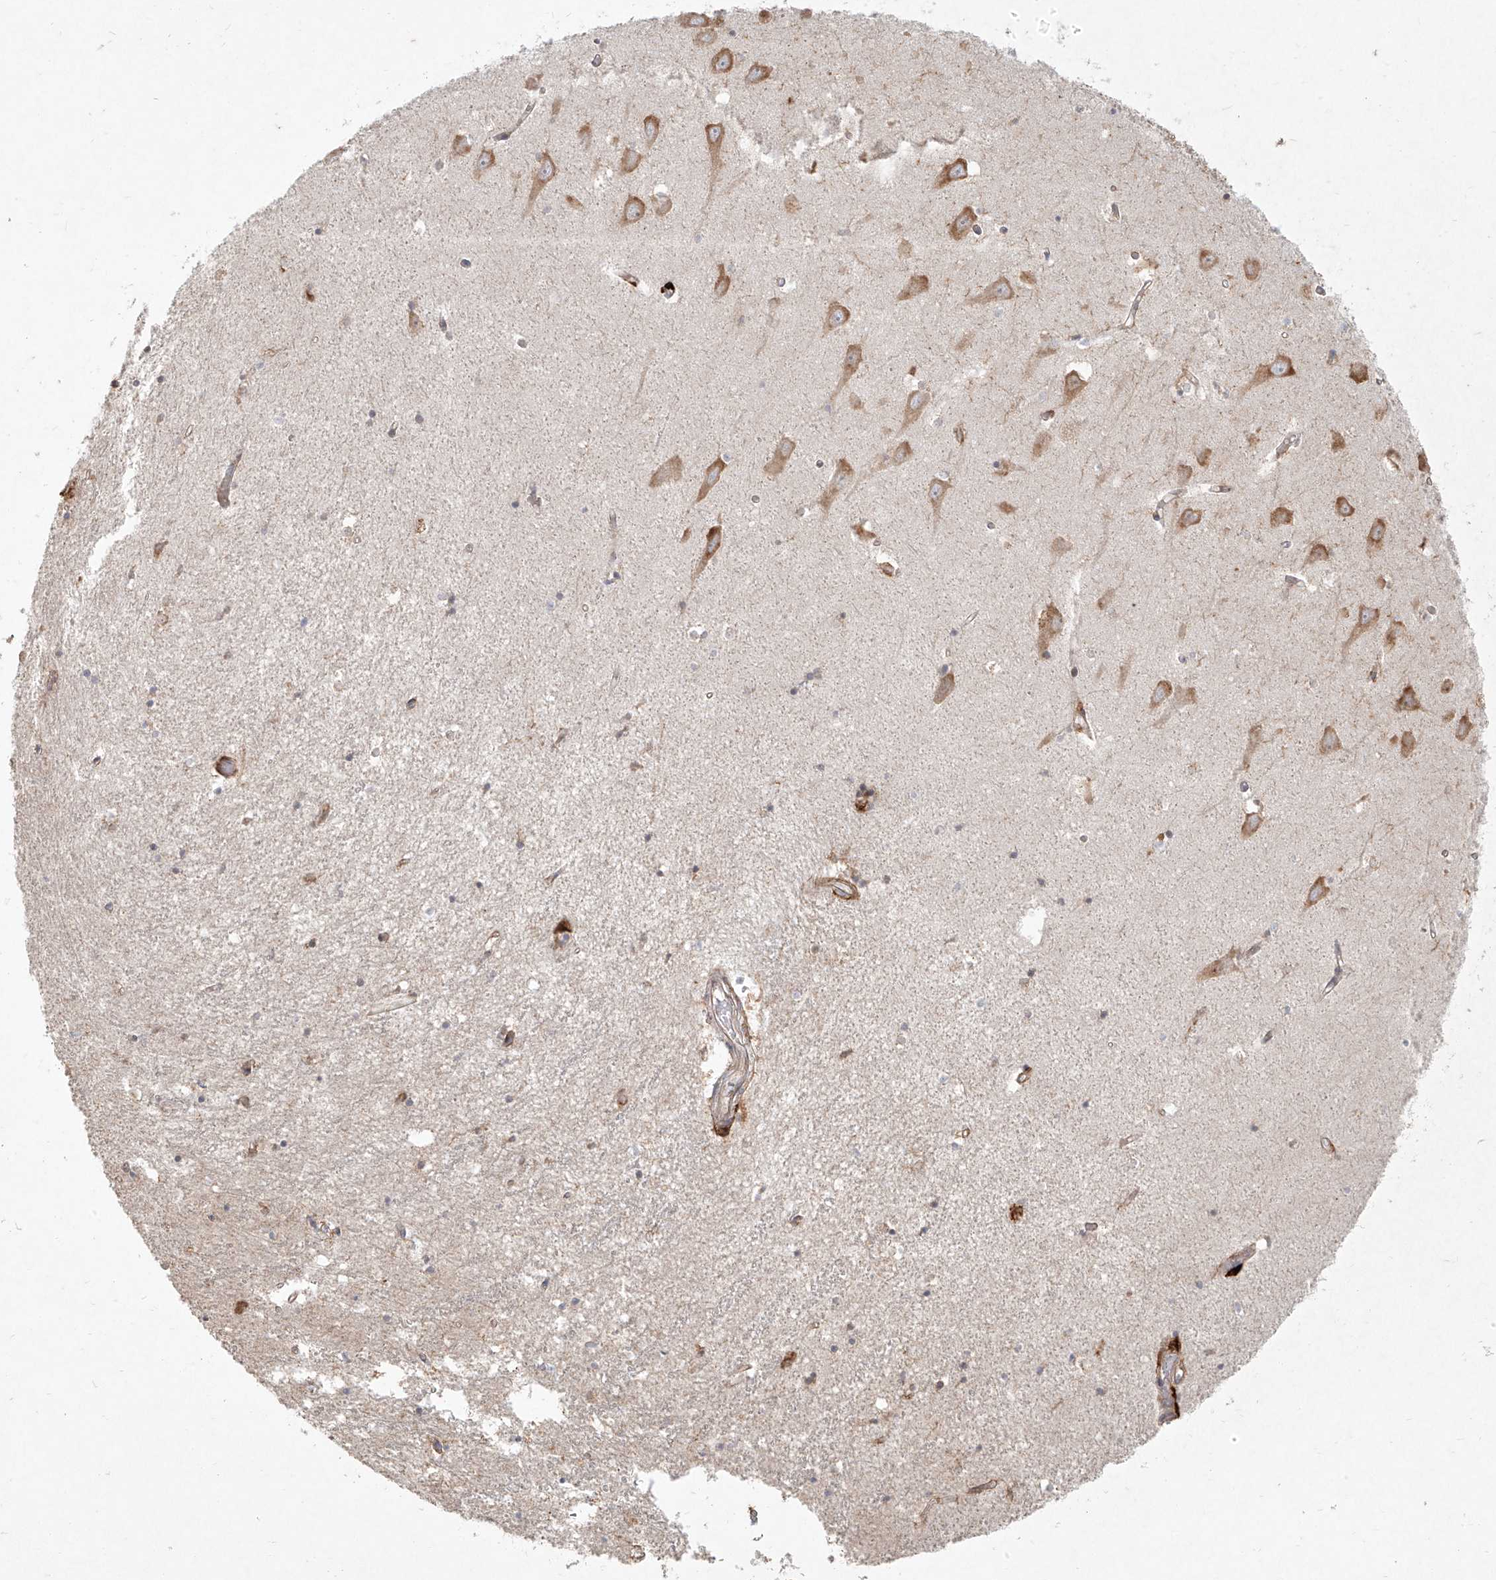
{"staining": {"intensity": "weak", "quantity": "<25%", "location": "cytoplasmic/membranous"}, "tissue": "hippocampus", "cell_type": "Glial cells", "image_type": "normal", "snomed": [{"axis": "morphology", "description": "Normal tissue, NOS"}, {"axis": "topography", "description": "Hippocampus"}], "caption": "High power microscopy image of an IHC image of unremarkable hippocampus, revealing no significant expression in glial cells. The staining is performed using DAB (3,3'-diaminobenzidine) brown chromogen with nuclei counter-stained in using hematoxylin.", "gene": "CD209", "patient": {"sex": "male", "age": 70}}